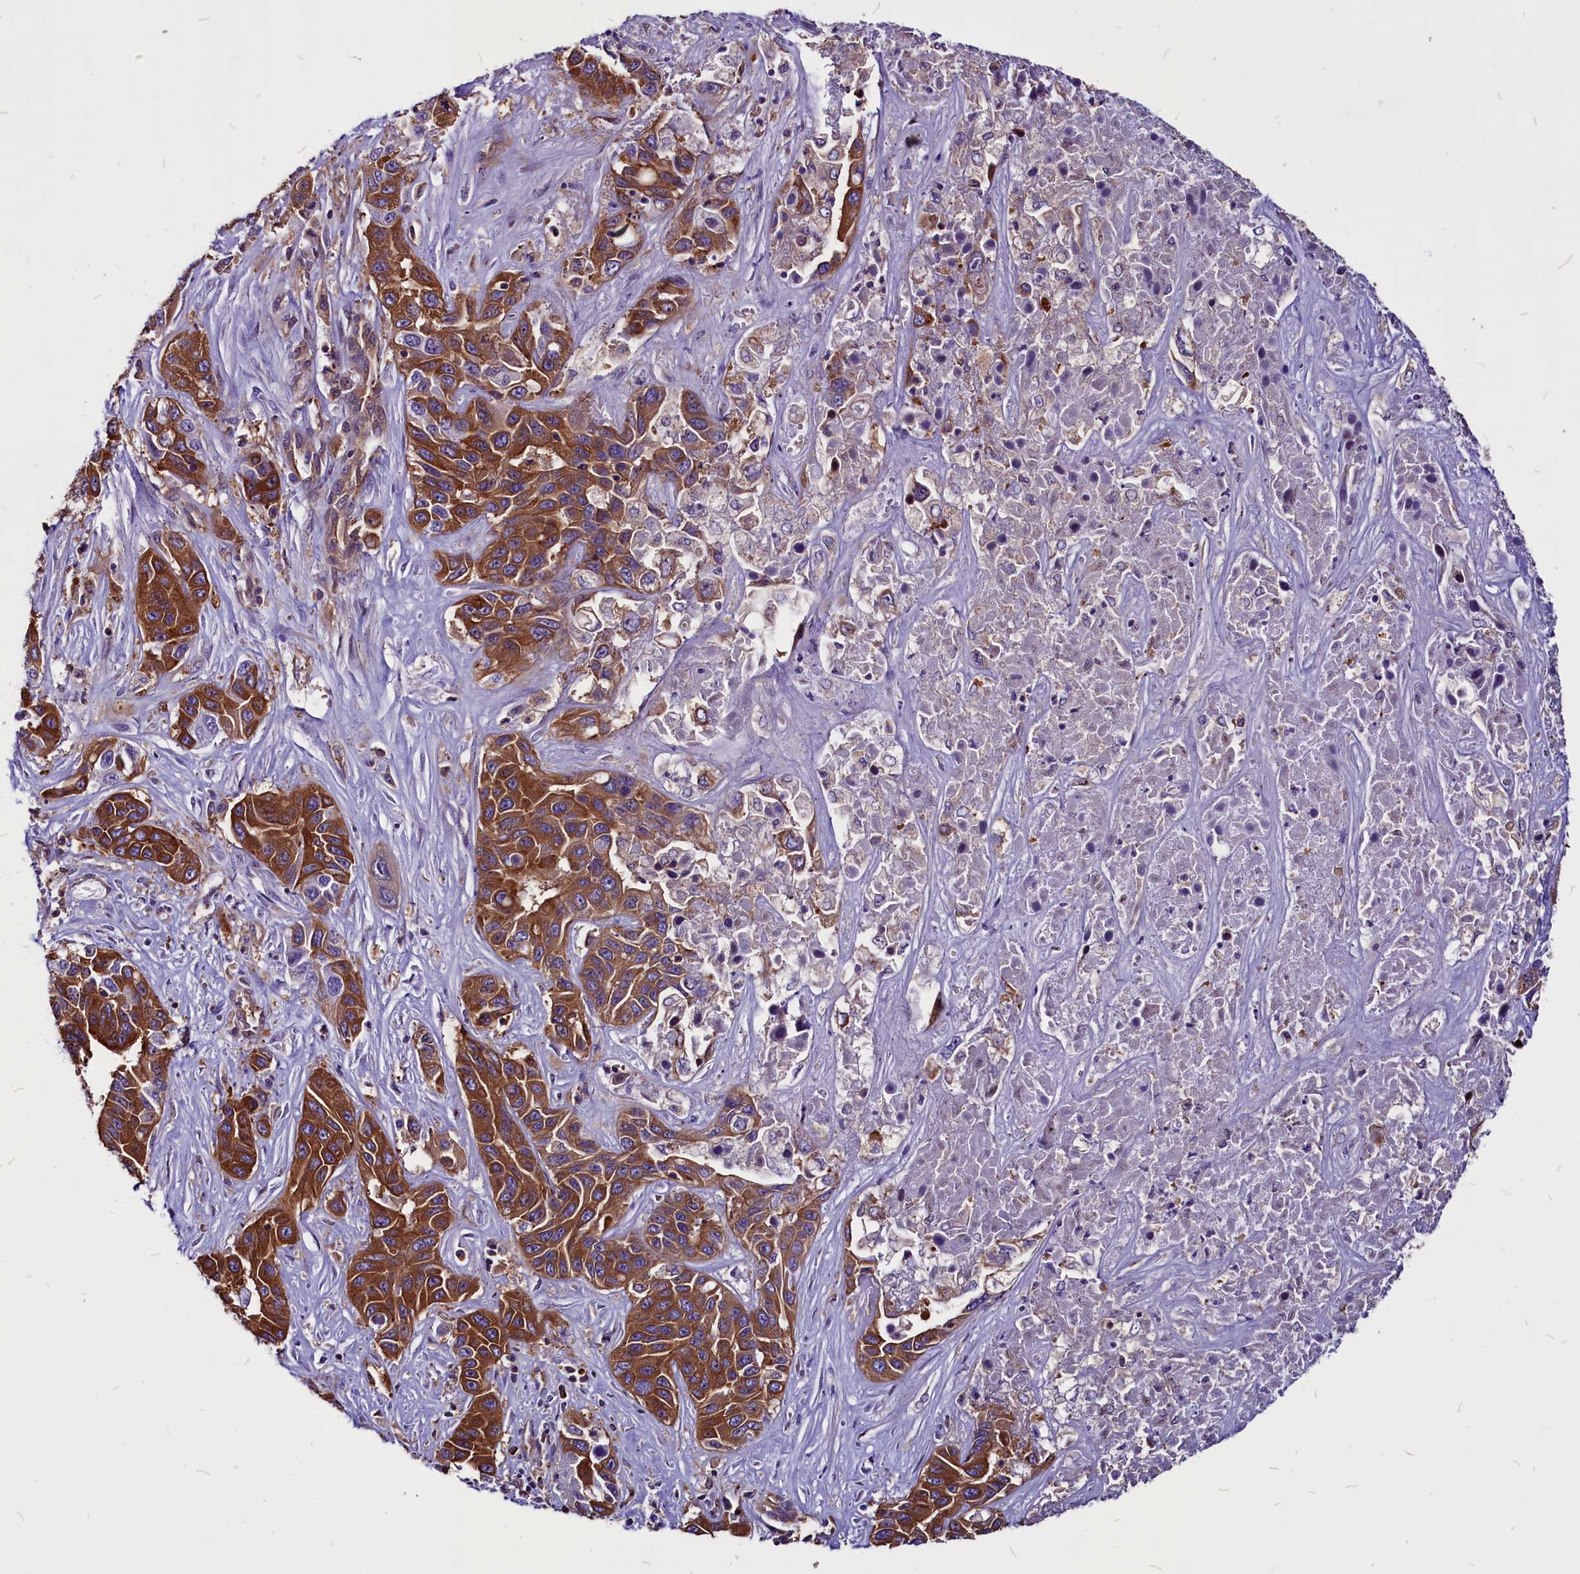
{"staining": {"intensity": "strong", "quantity": ">75%", "location": "cytoplasmic/membranous"}, "tissue": "liver cancer", "cell_type": "Tumor cells", "image_type": "cancer", "snomed": [{"axis": "morphology", "description": "Cholangiocarcinoma"}, {"axis": "topography", "description": "Liver"}], "caption": "Brown immunohistochemical staining in human liver cholangiocarcinoma exhibits strong cytoplasmic/membranous positivity in about >75% of tumor cells.", "gene": "EIF3G", "patient": {"sex": "female", "age": 52}}